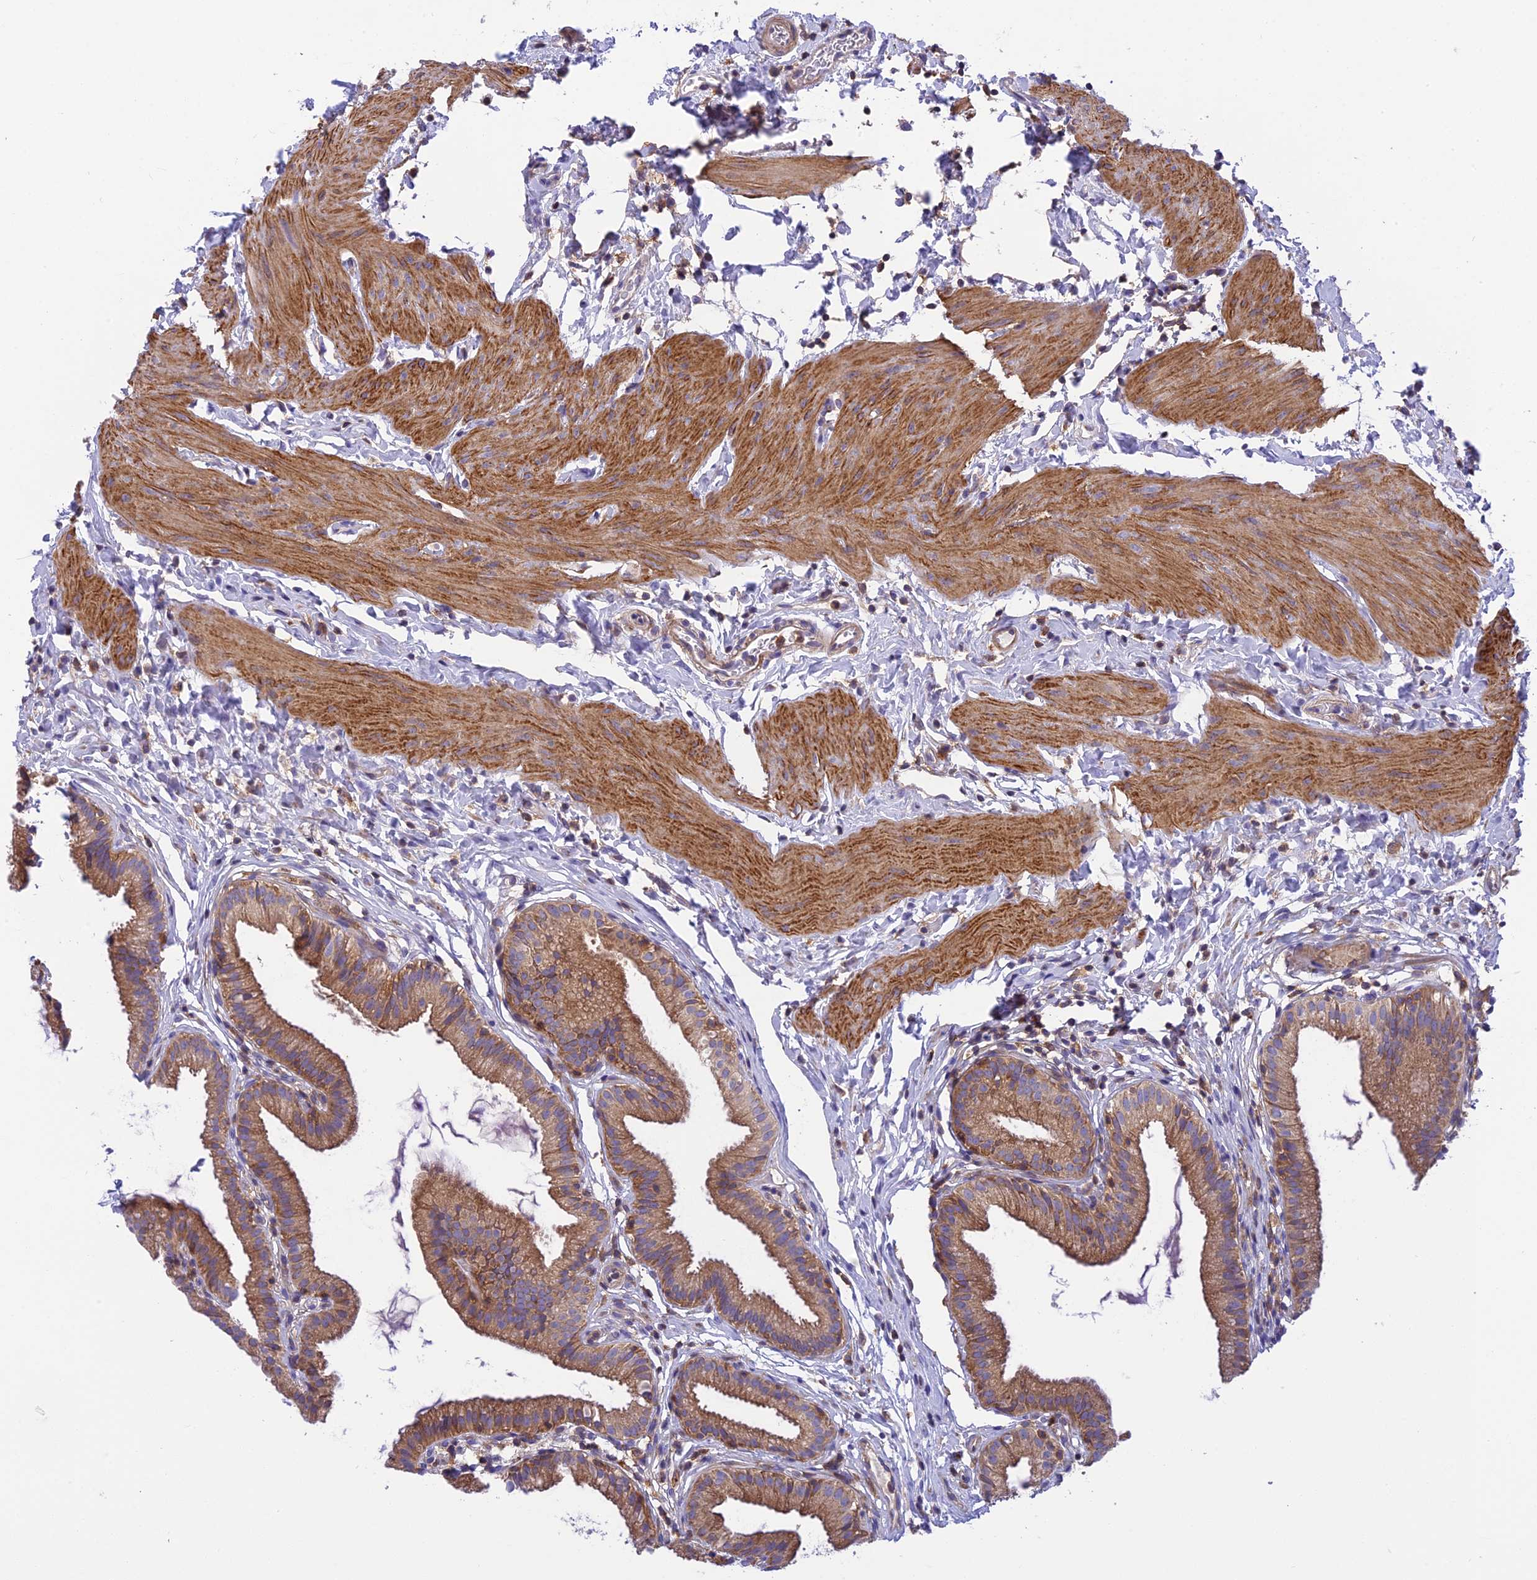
{"staining": {"intensity": "moderate", "quantity": ">75%", "location": "cytoplasmic/membranous"}, "tissue": "gallbladder", "cell_type": "Glandular cells", "image_type": "normal", "snomed": [{"axis": "morphology", "description": "Normal tissue, NOS"}, {"axis": "topography", "description": "Gallbladder"}], "caption": "This is a photomicrograph of immunohistochemistry staining of benign gallbladder, which shows moderate expression in the cytoplasmic/membranous of glandular cells.", "gene": "CORO7", "patient": {"sex": "female", "age": 46}}